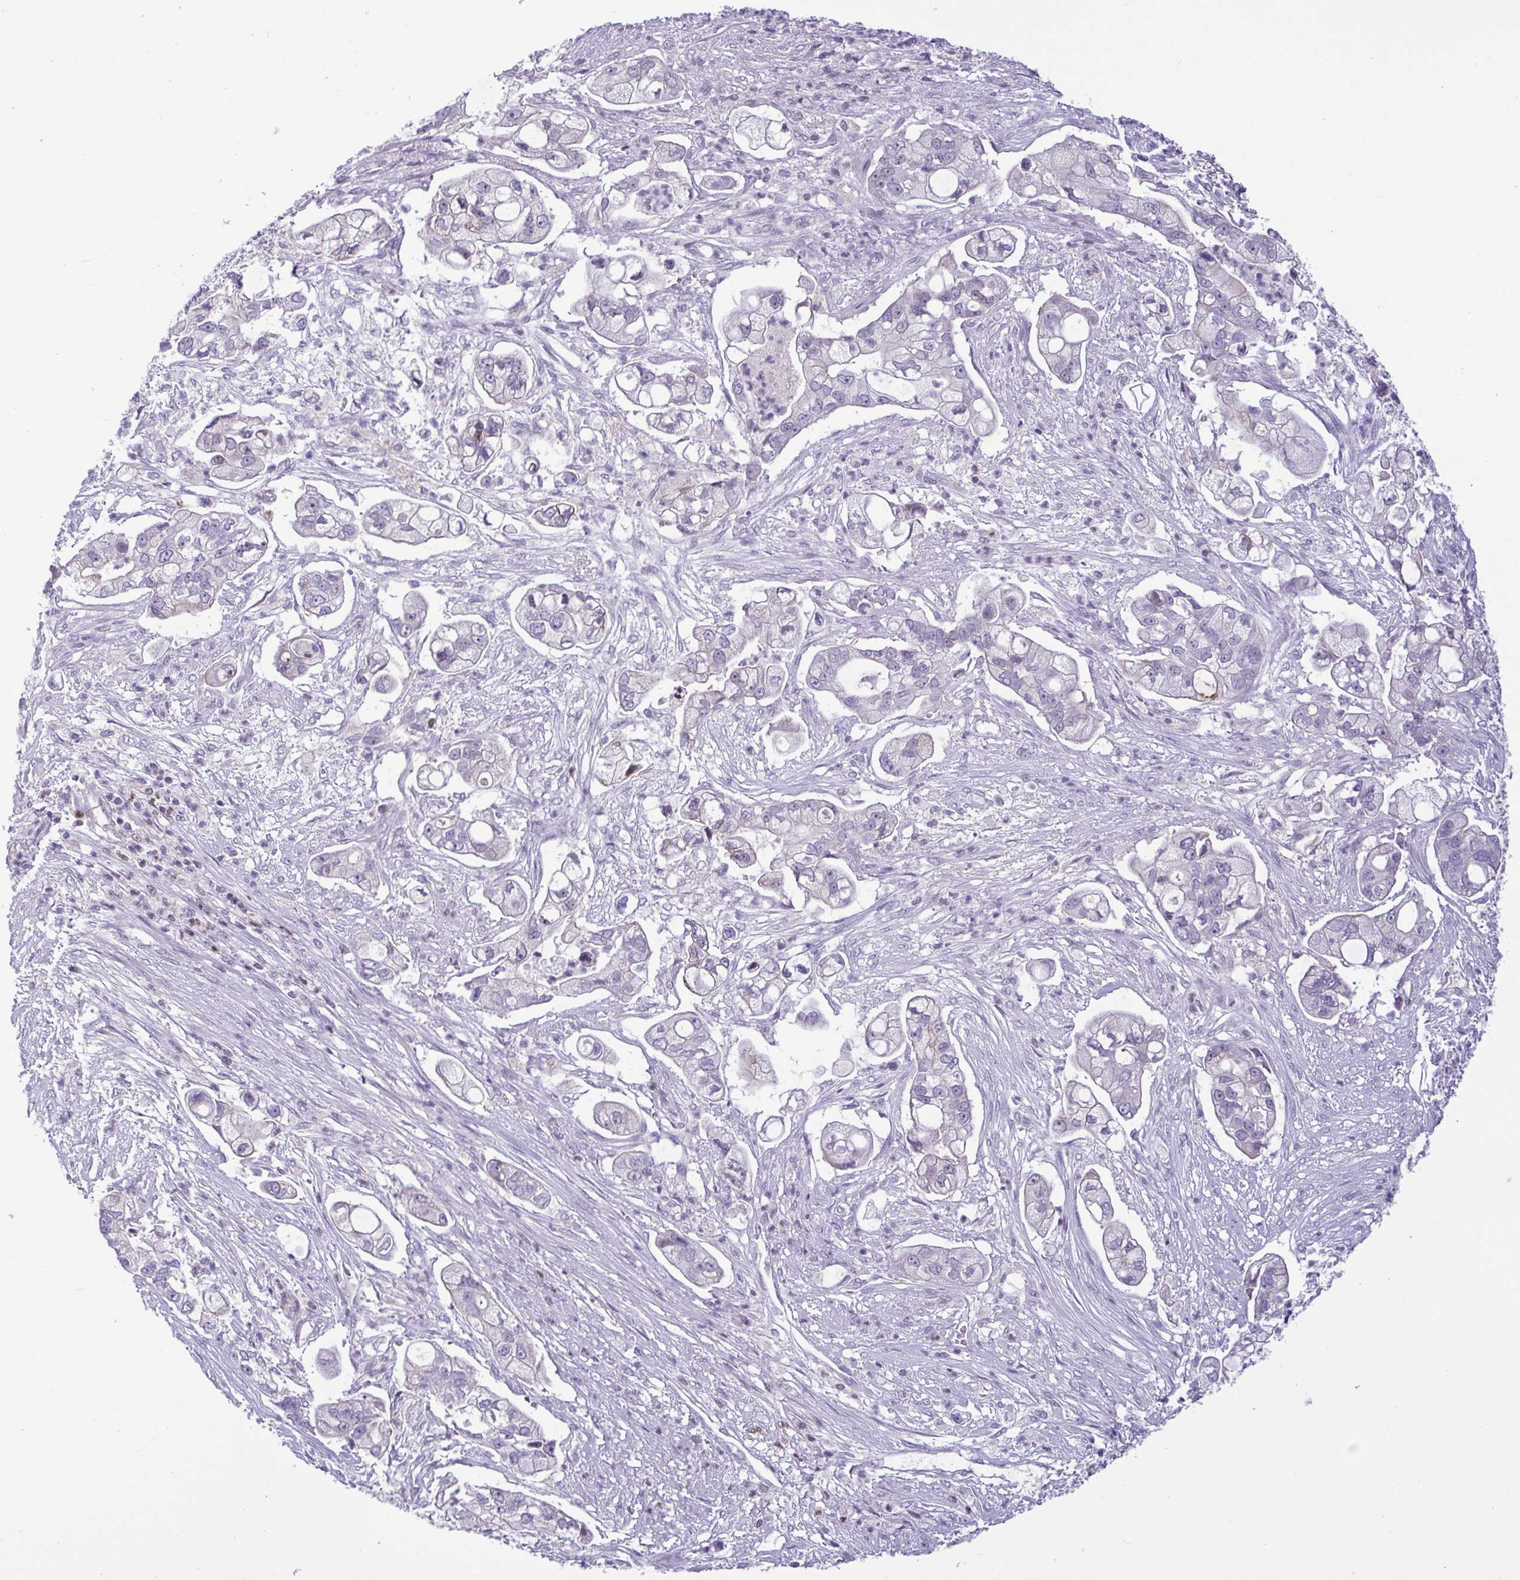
{"staining": {"intensity": "negative", "quantity": "none", "location": "none"}, "tissue": "pancreatic cancer", "cell_type": "Tumor cells", "image_type": "cancer", "snomed": [{"axis": "morphology", "description": "Adenocarcinoma, NOS"}, {"axis": "topography", "description": "Pancreas"}], "caption": "Micrograph shows no significant protein staining in tumor cells of adenocarcinoma (pancreatic).", "gene": "IRF1", "patient": {"sex": "female", "age": 69}}